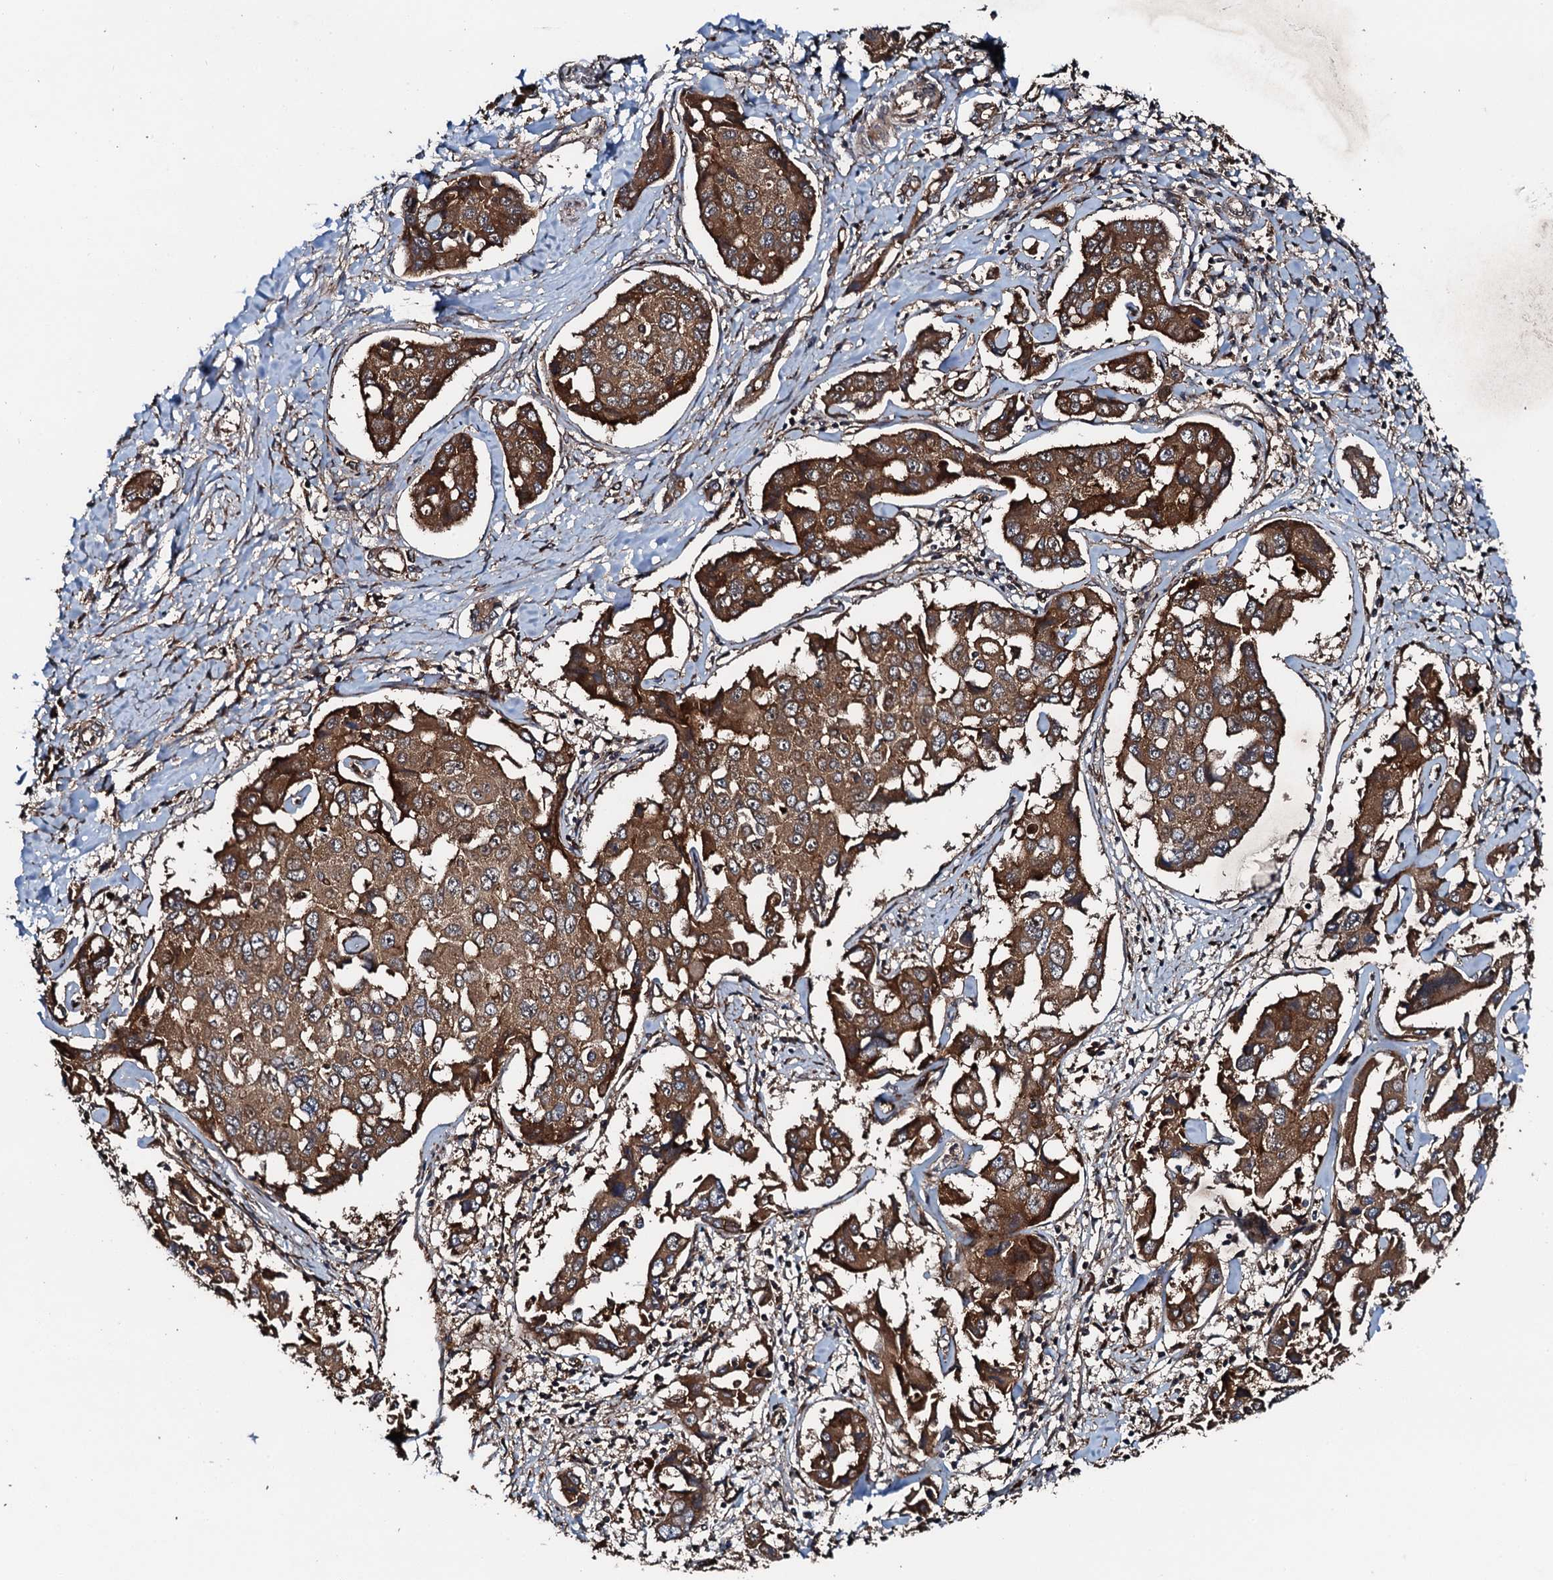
{"staining": {"intensity": "strong", "quantity": ">75%", "location": "cytoplasmic/membranous"}, "tissue": "liver cancer", "cell_type": "Tumor cells", "image_type": "cancer", "snomed": [{"axis": "morphology", "description": "Cholangiocarcinoma"}, {"axis": "topography", "description": "Liver"}], "caption": "Protein analysis of liver cancer tissue exhibits strong cytoplasmic/membranous expression in approximately >75% of tumor cells.", "gene": "FLYWCH1", "patient": {"sex": "male", "age": 59}}